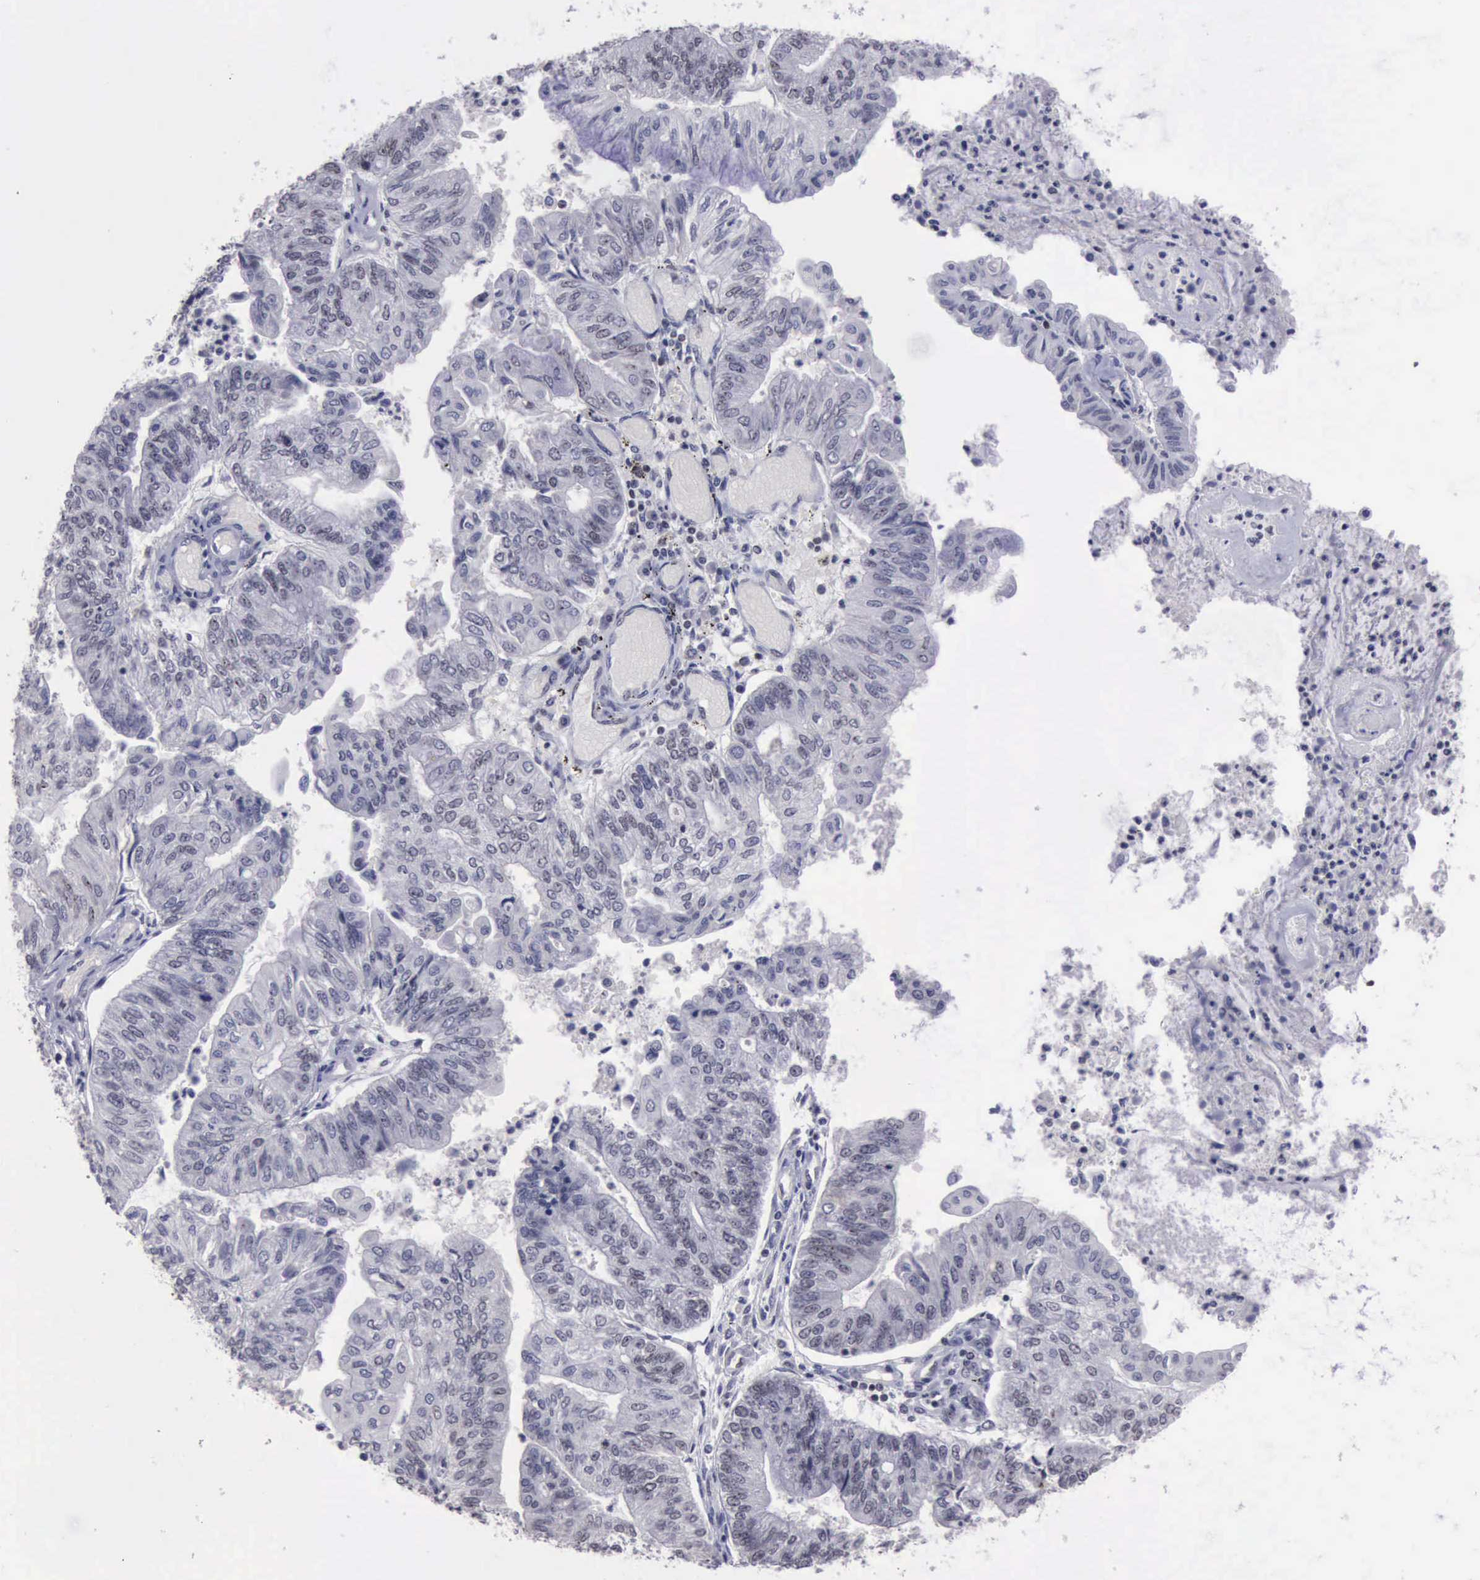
{"staining": {"intensity": "negative", "quantity": "none", "location": "none"}, "tissue": "endometrial cancer", "cell_type": "Tumor cells", "image_type": "cancer", "snomed": [{"axis": "morphology", "description": "Adenocarcinoma, NOS"}, {"axis": "topography", "description": "Endometrium"}], "caption": "Immunohistochemical staining of human endometrial cancer demonstrates no significant expression in tumor cells.", "gene": "YY1", "patient": {"sex": "female", "age": 59}}